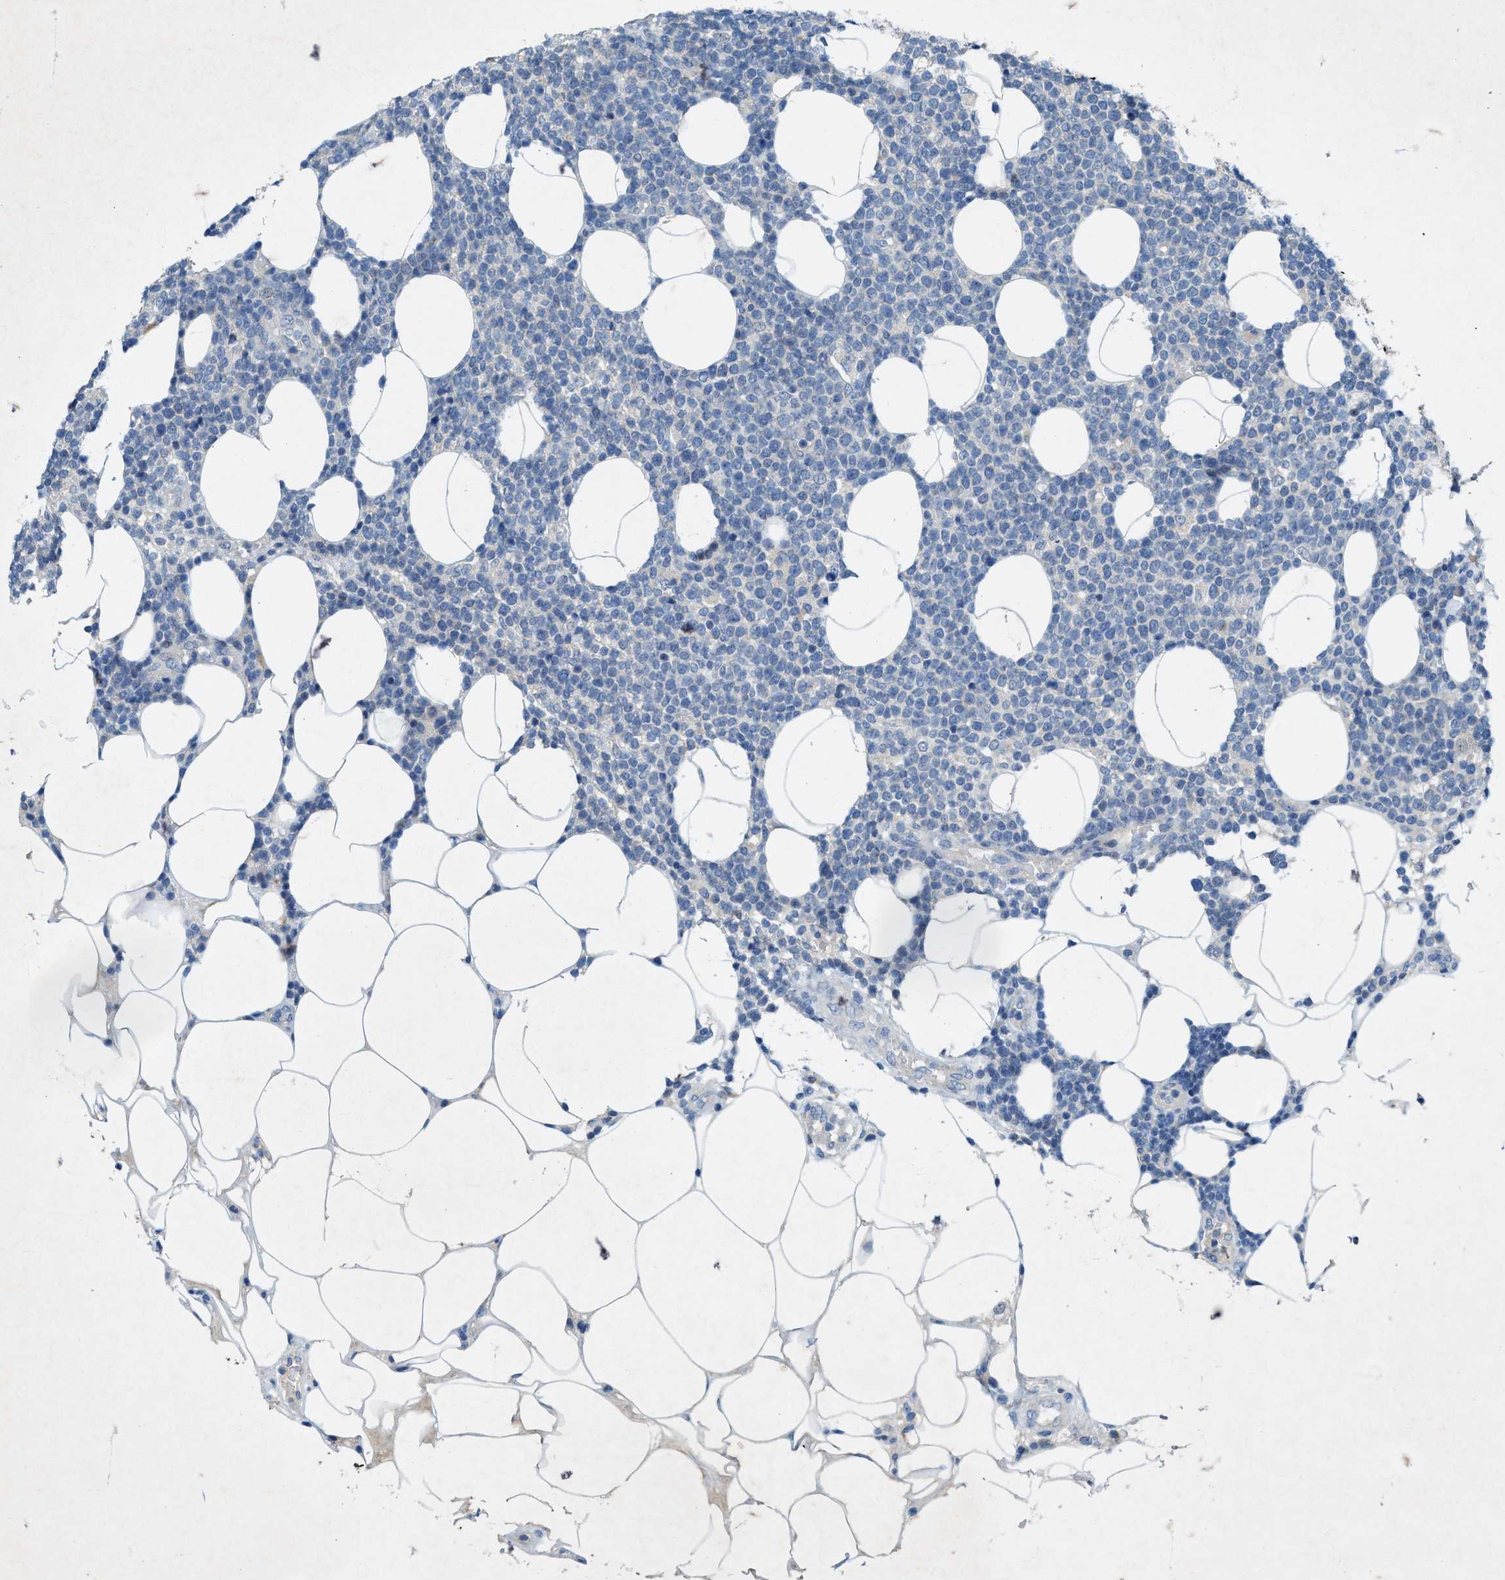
{"staining": {"intensity": "negative", "quantity": "none", "location": "none"}, "tissue": "lymphoma", "cell_type": "Tumor cells", "image_type": "cancer", "snomed": [{"axis": "morphology", "description": "Malignant lymphoma, non-Hodgkin's type, High grade"}, {"axis": "topography", "description": "Lymph node"}], "caption": "Immunohistochemistry (IHC) micrograph of neoplastic tissue: human malignant lymphoma, non-Hodgkin's type (high-grade) stained with DAB shows no significant protein staining in tumor cells.", "gene": "URGCP", "patient": {"sex": "male", "age": 61}}